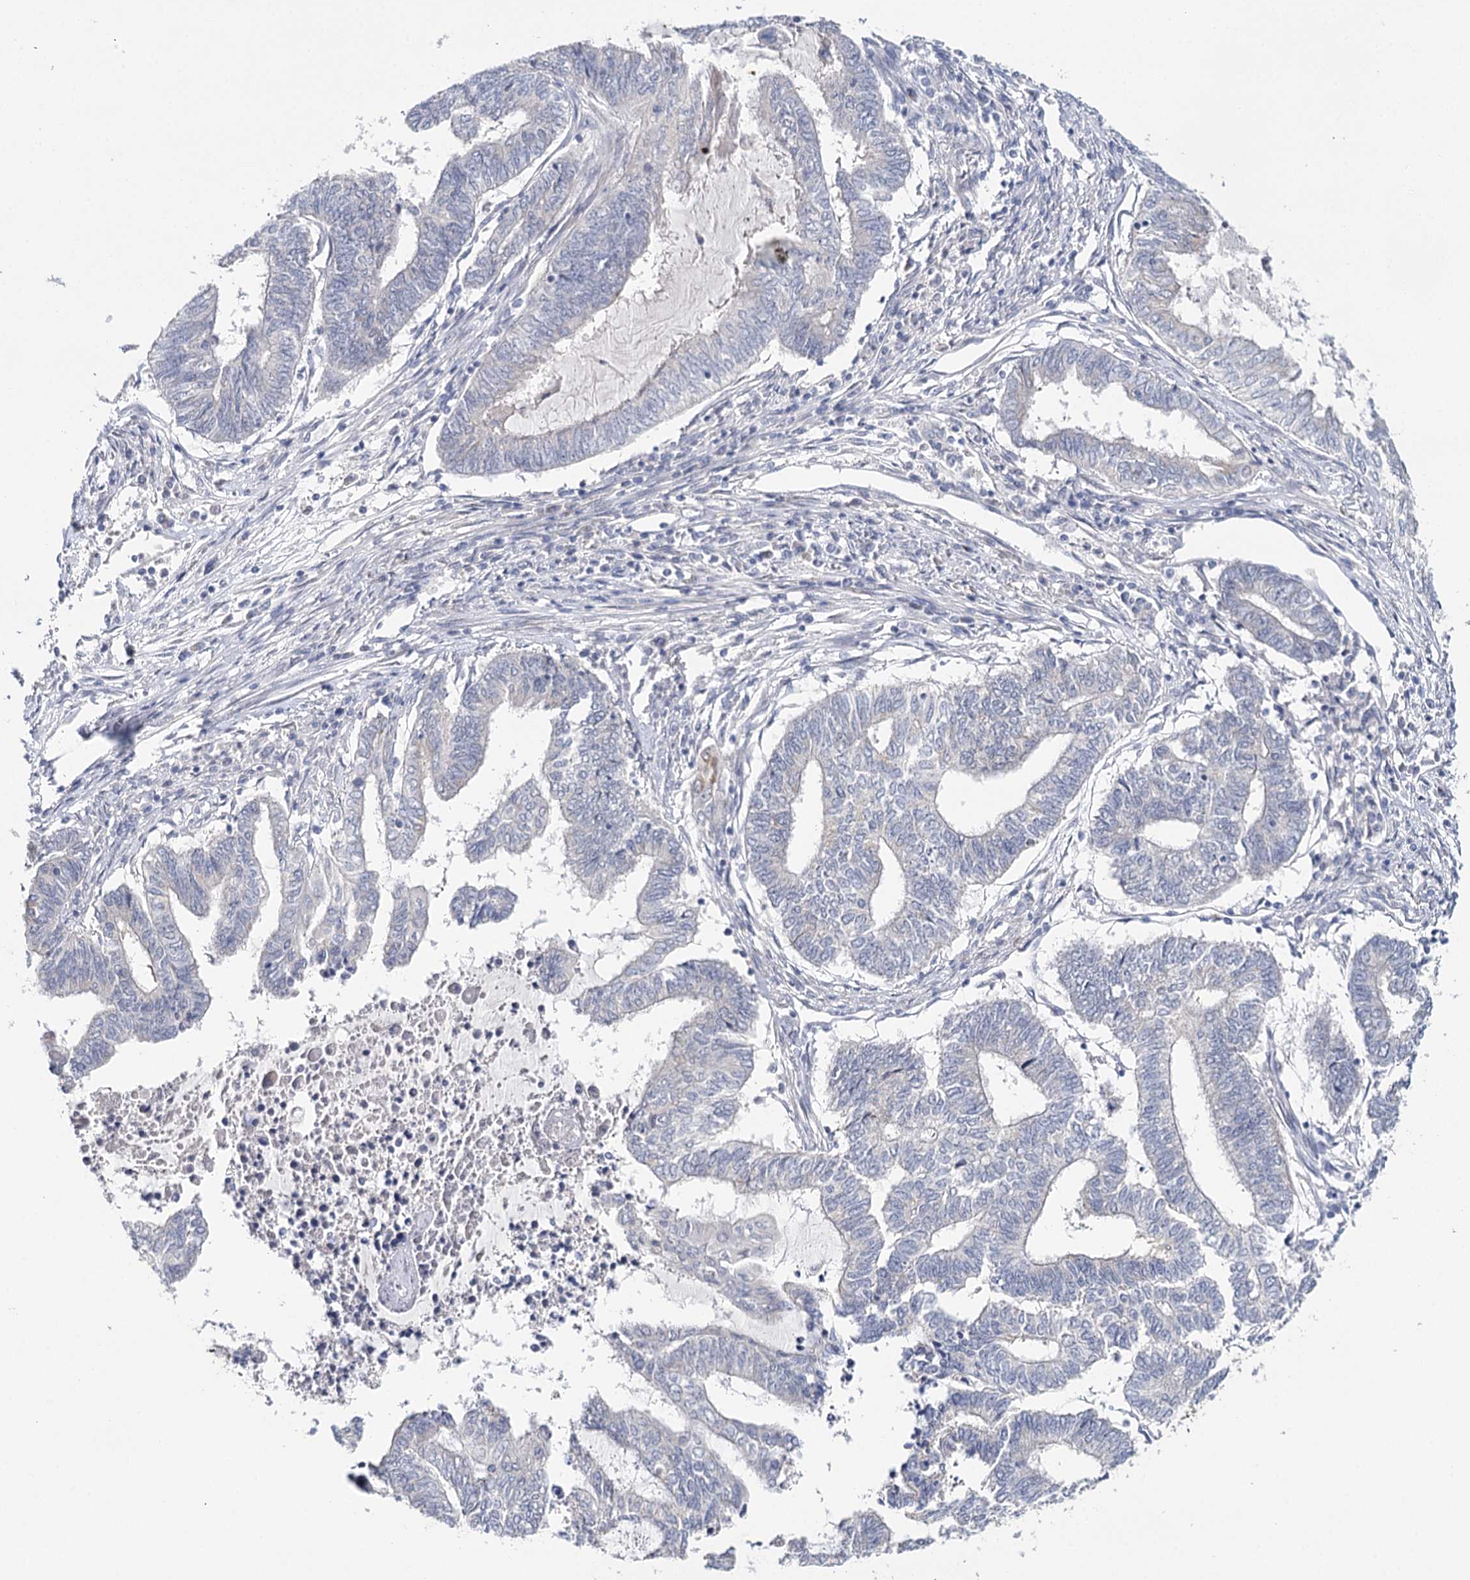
{"staining": {"intensity": "negative", "quantity": "none", "location": "none"}, "tissue": "endometrial cancer", "cell_type": "Tumor cells", "image_type": "cancer", "snomed": [{"axis": "morphology", "description": "Adenocarcinoma, NOS"}, {"axis": "topography", "description": "Uterus"}, {"axis": "topography", "description": "Endometrium"}], "caption": "This is an immunohistochemistry image of human endometrial cancer. There is no staining in tumor cells.", "gene": "TP53", "patient": {"sex": "female", "age": 70}}